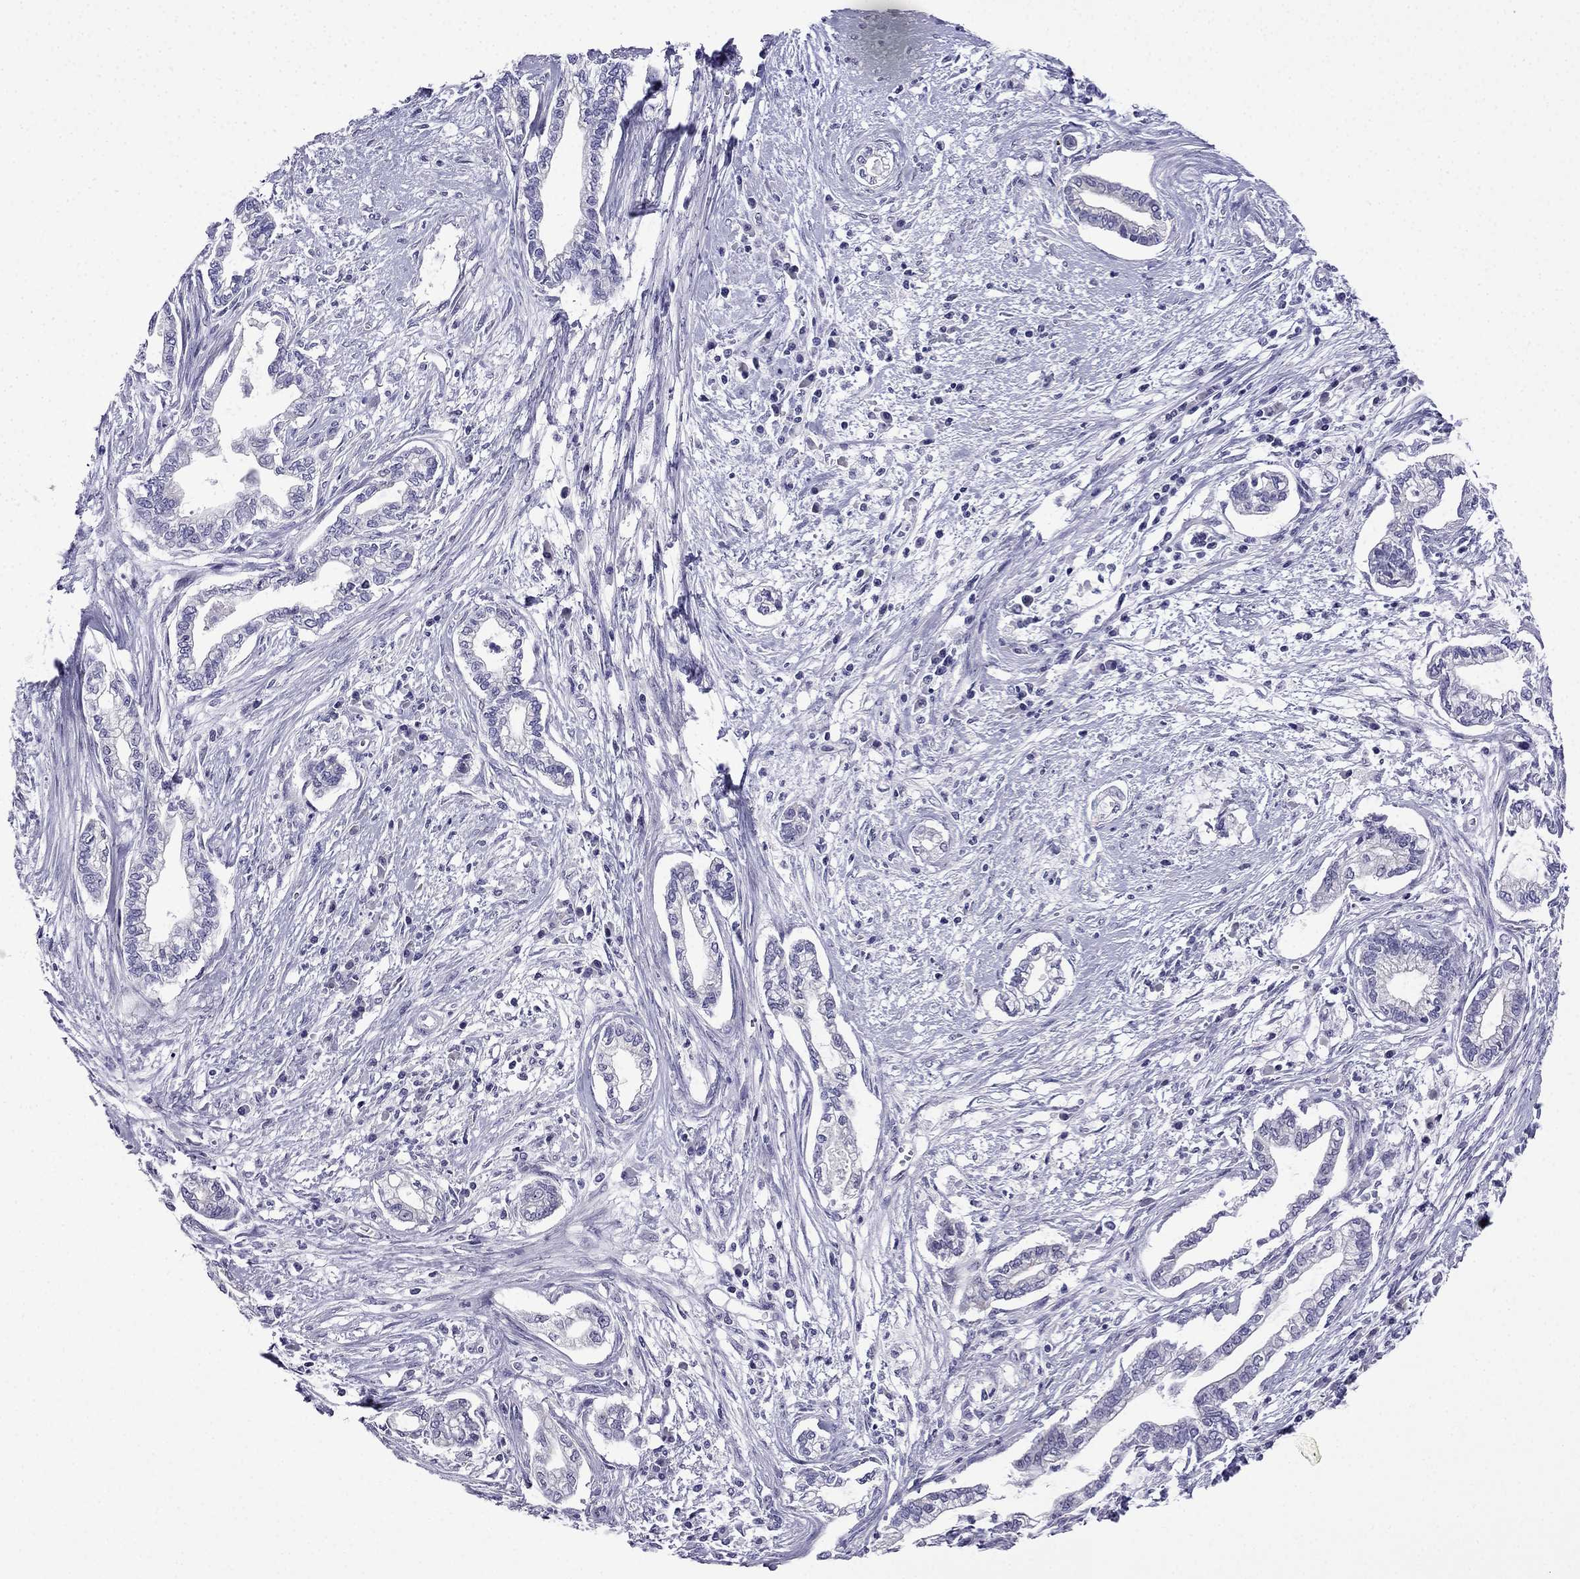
{"staining": {"intensity": "negative", "quantity": "none", "location": "none"}, "tissue": "cervical cancer", "cell_type": "Tumor cells", "image_type": "cancer", "snomed": [{"axis": "morphology", "description": "Adenocarcinoma, NOS"}, {"axis": "topography", "description": "Cervix"}], "caption": "Cervical cancer was stained to show a protein in brown. There is no significant expression in tumor cells.", "gene": "POM121L12", "patient": {"sex": "female", "age": 62}}